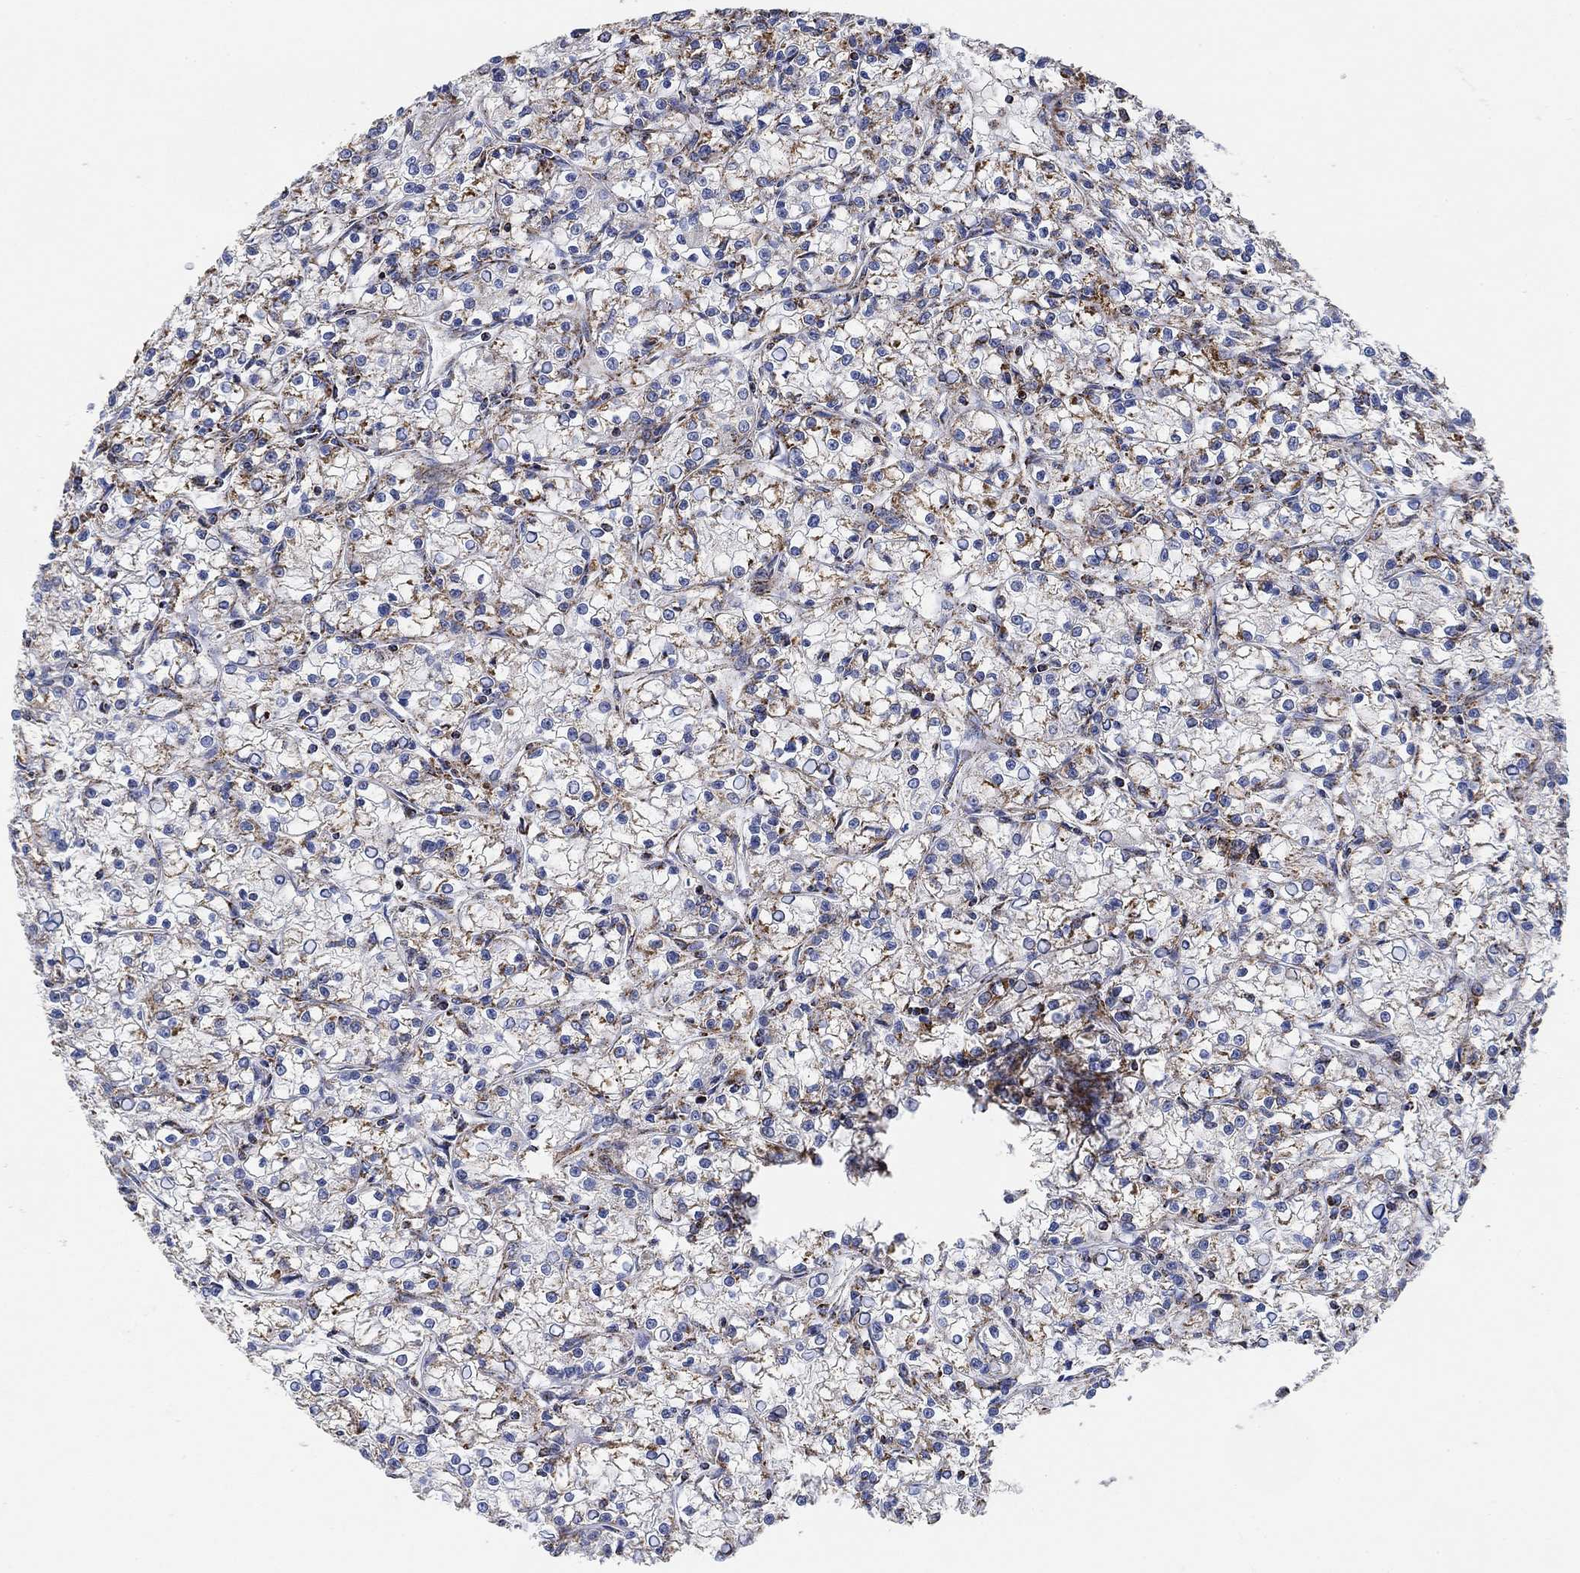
{"staining": {"intensity": "moderate", "quantity": "<25%", "location": "cytoplasmic/membranous"}, "tissue": "renal cancer", "cell_type": "Tumor cells", "image_type": "cancer", "snomed": [{"axis": "morphology", "description": "Adenocarcinoma, NOS"}, {"axis": "topography", "description": "Kidney"}], "caption": "Protein staining displays moderate cytoplasmic/membranous expression in approximately <25% of tumor cells in renal adenocarcinoma.", "gene": "NDUFS3", "patient": {"sex": "female", "age": 59}}